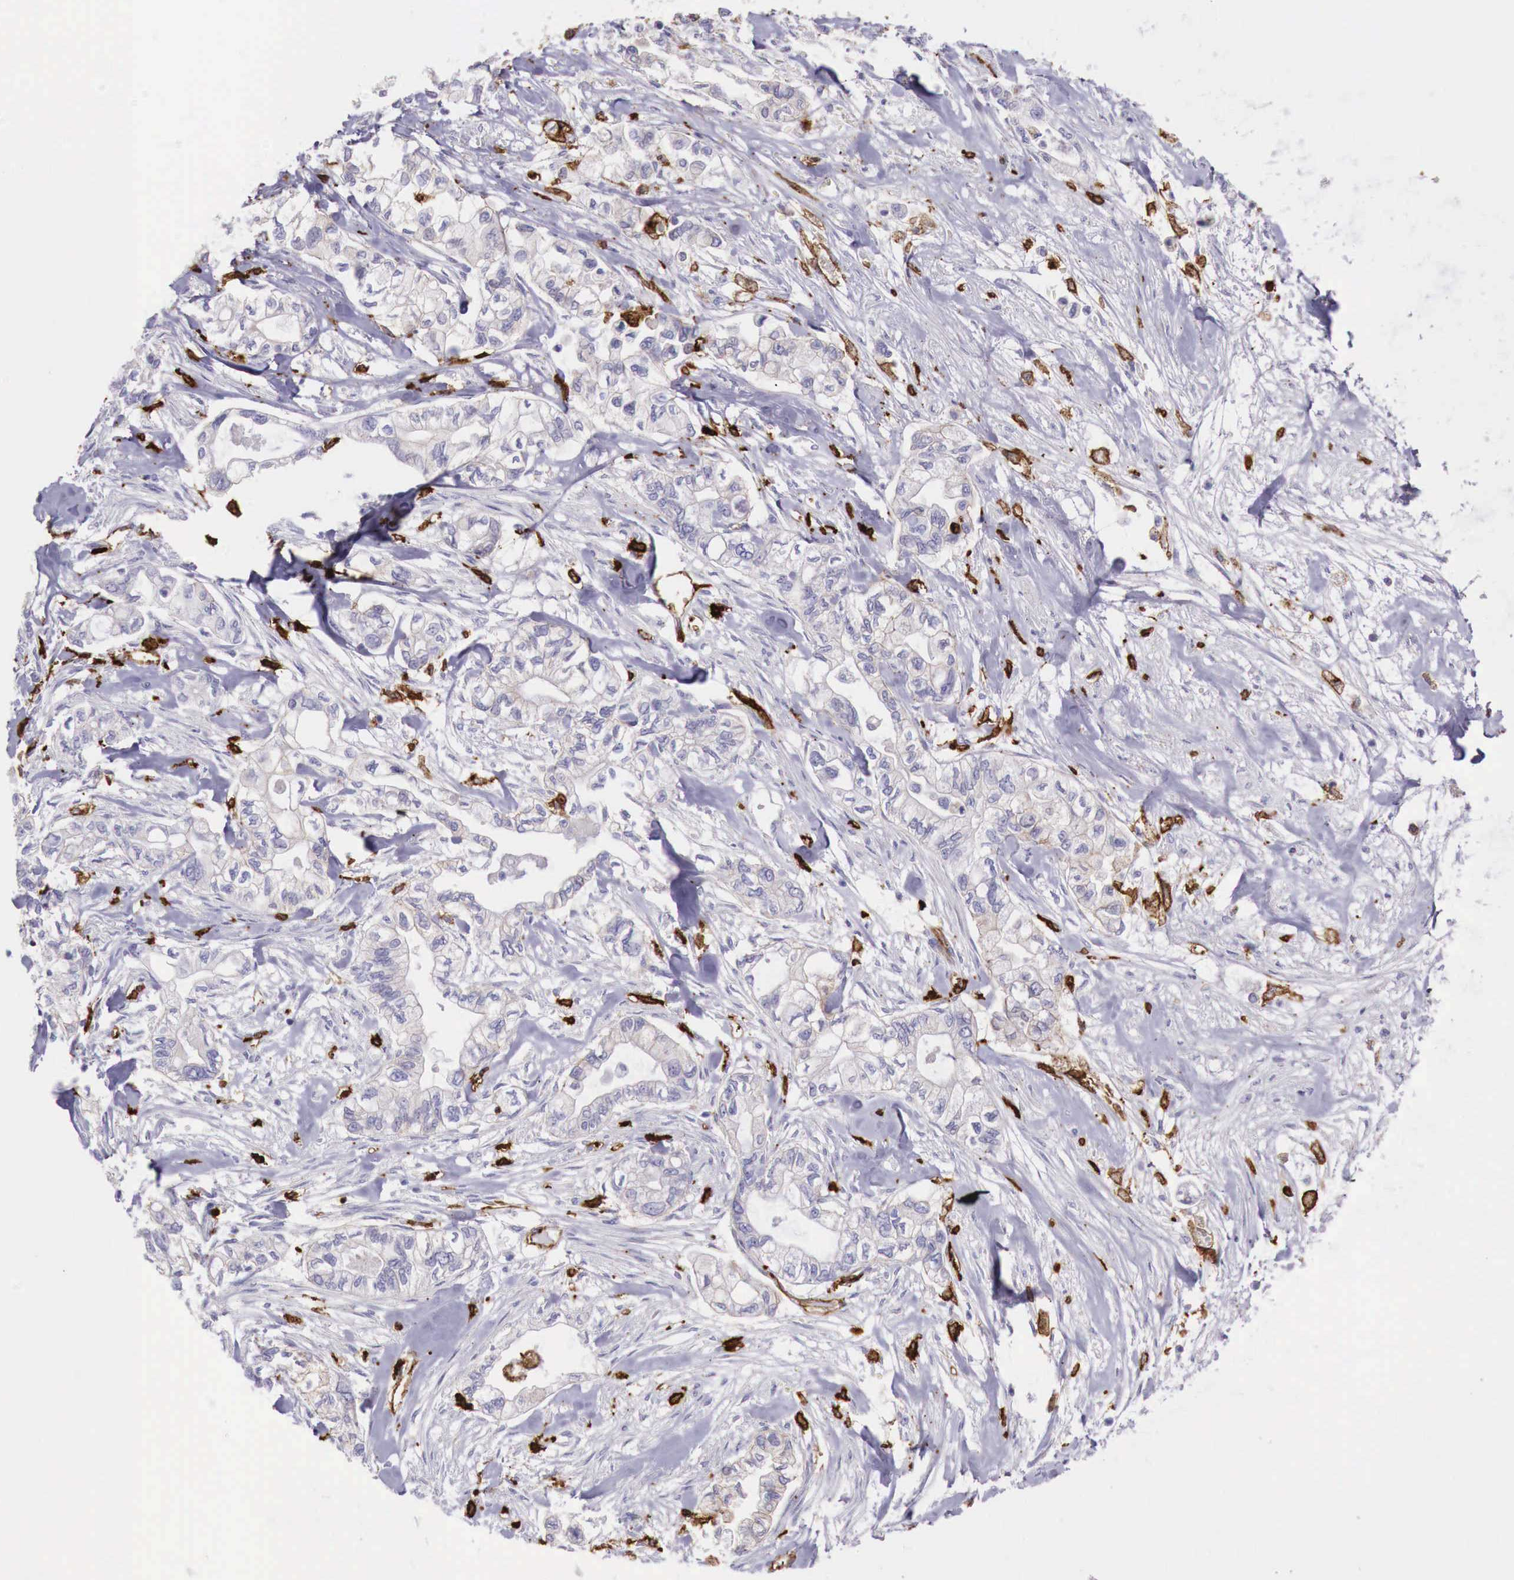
{"staining": {"intensity": "weak", "quantity": "<25%", "location": "cytoplasmic/membranous"}, "tissue": "pancreatic cancer", "cell_type": "Tumor cells", "image_type": "cancer", "snomed": [{"axis": "morphology", "description": "Adenocarcinoma, NOS"}, {"axis": "topography", "description": "Pancreas"}], "caption": "A high-resolution micrograph shows immunohistochemistry staining of pancreatic cancer (adenocarcinoma), which shows no significant positivity in tumor cells.", "gene": "MSR1", "patient": {"sex": "male", "age": 79}}